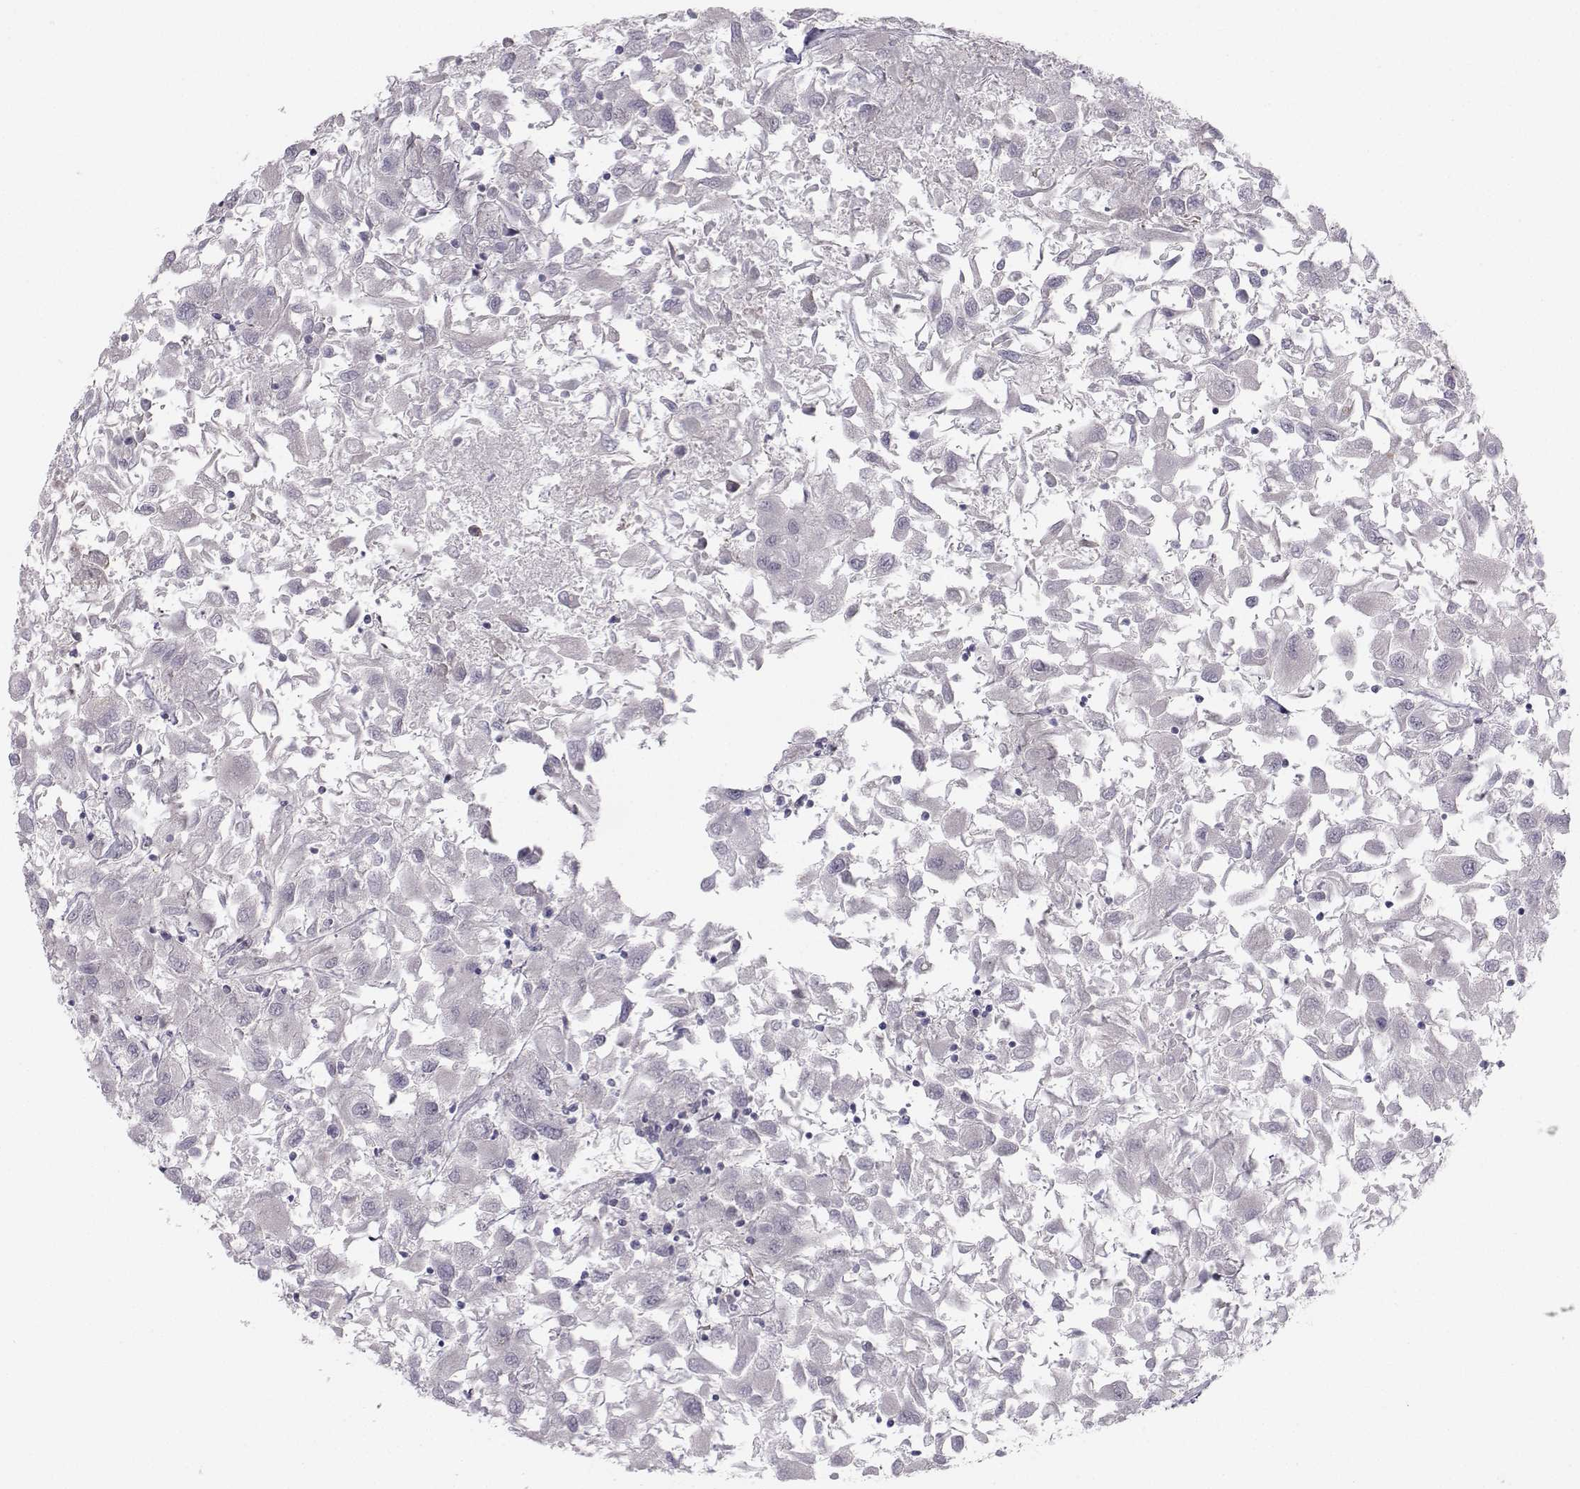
{"staining": {"intensity": "negative", "quantity": "none", "location": "none"}, "tissue": "renal cancer", "cell_type": "Tumor cells", "image_type": "cancer", "snomed": [{"axis": "morphology", "description": "Adenocarcinoma, NOS"}, {"axis": "topography", "description": "Kidney"}], "caption": "IHC histopathology image of neoplastic tissue: adenocarcinoma (renal) stained with DAB (3,3'-diaminobenzidine) exhibits no significant protein expression in tumor cells.", "gene": "LRP8", "patient": {"sex": "female", "age": 76}}